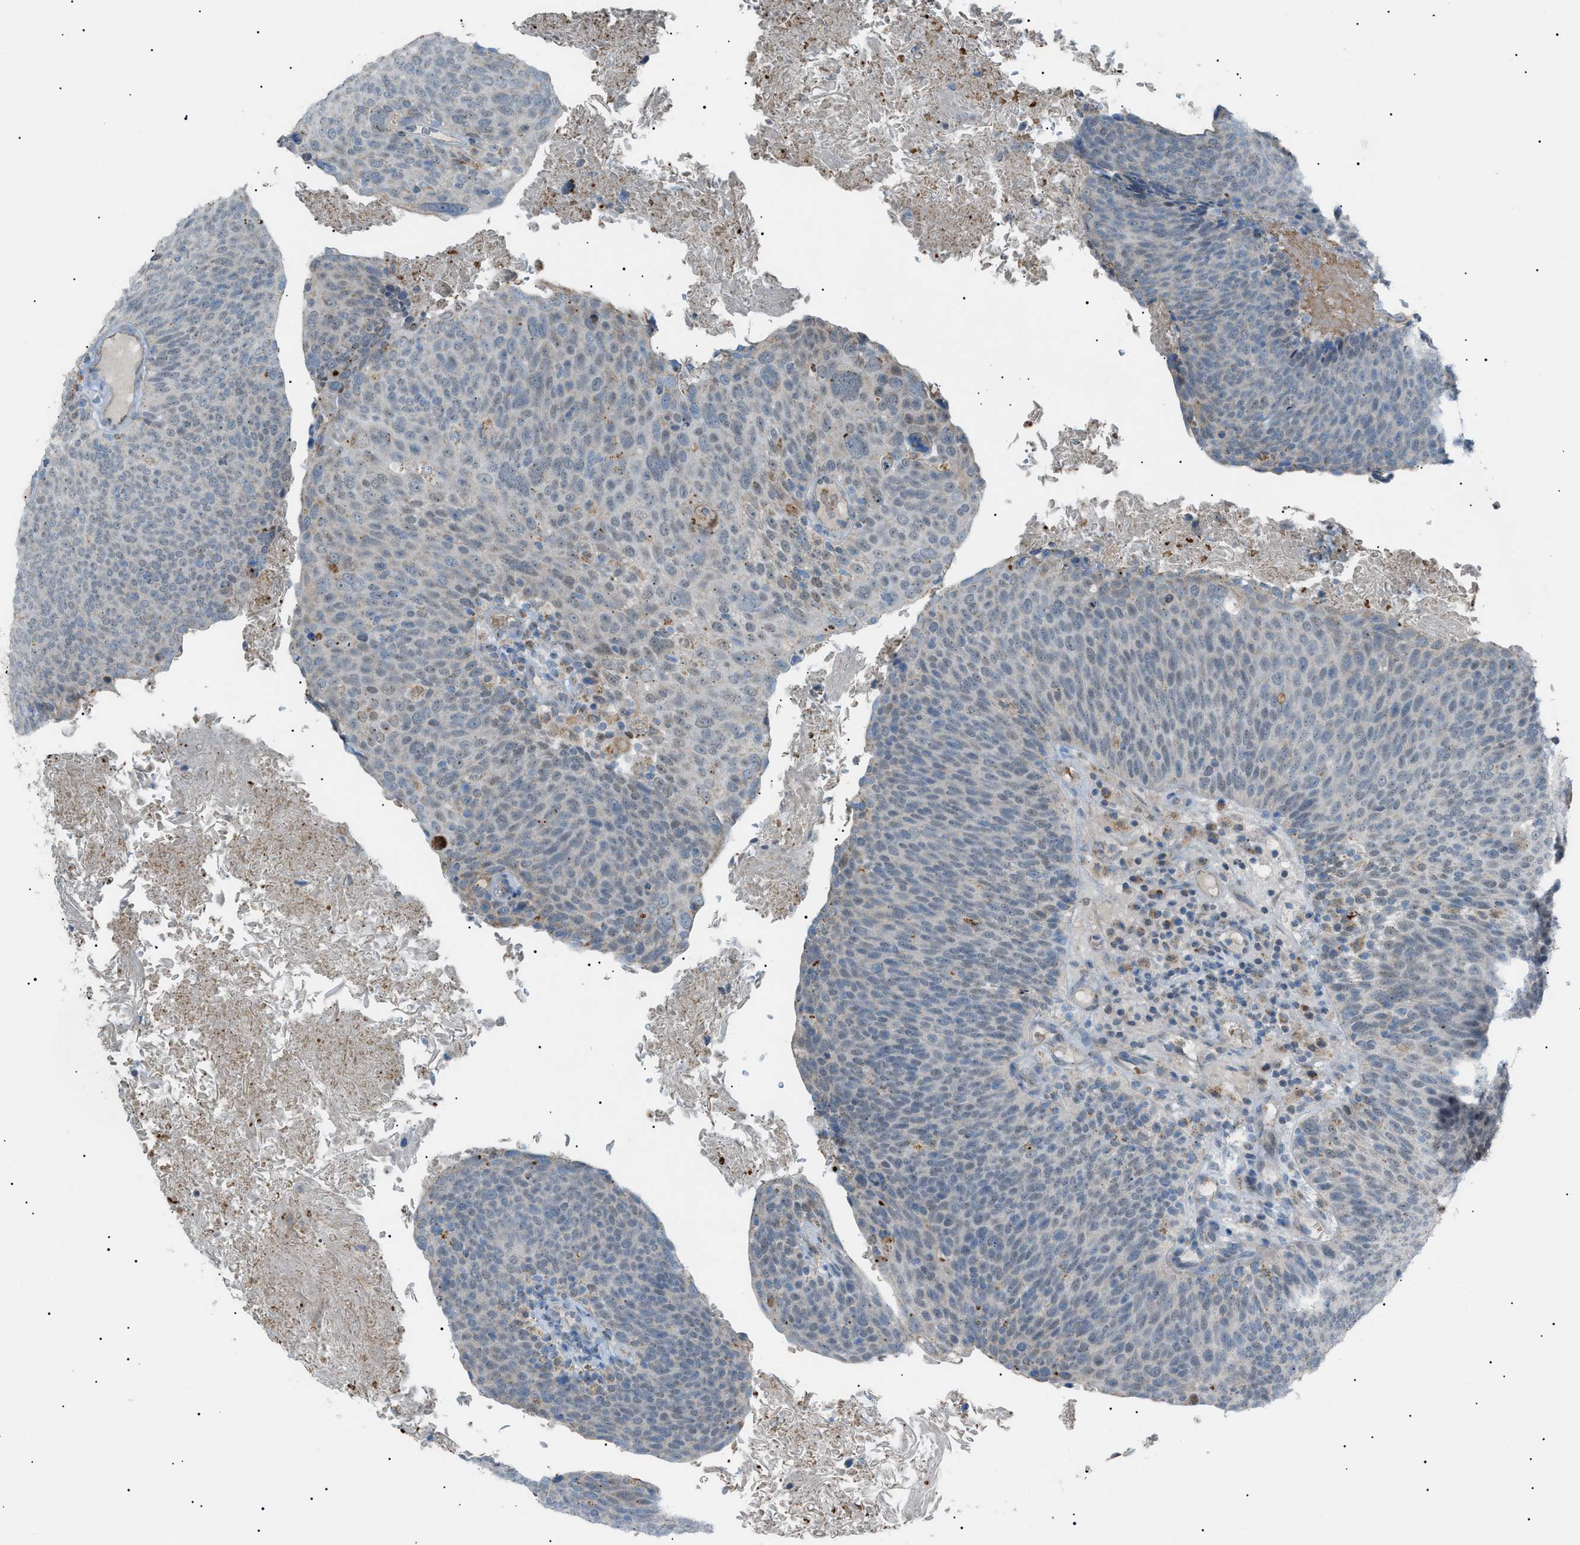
{"staining": {"intensity": "weak", "quantity": "<25%", "location": "nuclear"}, "tissue": "head and neck cancer", "cell_type": "Tumor cells", "image_type": "cancer", "snomed": [{"axis": "morphology", "description": "Squamous cell carcinoma, NOS"}, {"axis": "morphology", "description": "Squamous cell carcinoma, metastatic, NOS"}, {"axis": "topography", "description": "Lymph node"}, {"axis": "topography", "description": "Head-Neck"}], "caption": "A high-resolution histopathology image shows immunohistochemistry (IHC) staining of head and neck cancer, which displays no significant staining in tumor cells.", "gene": "ZNF516", "patient": {"sex": "male", "age": 62}}